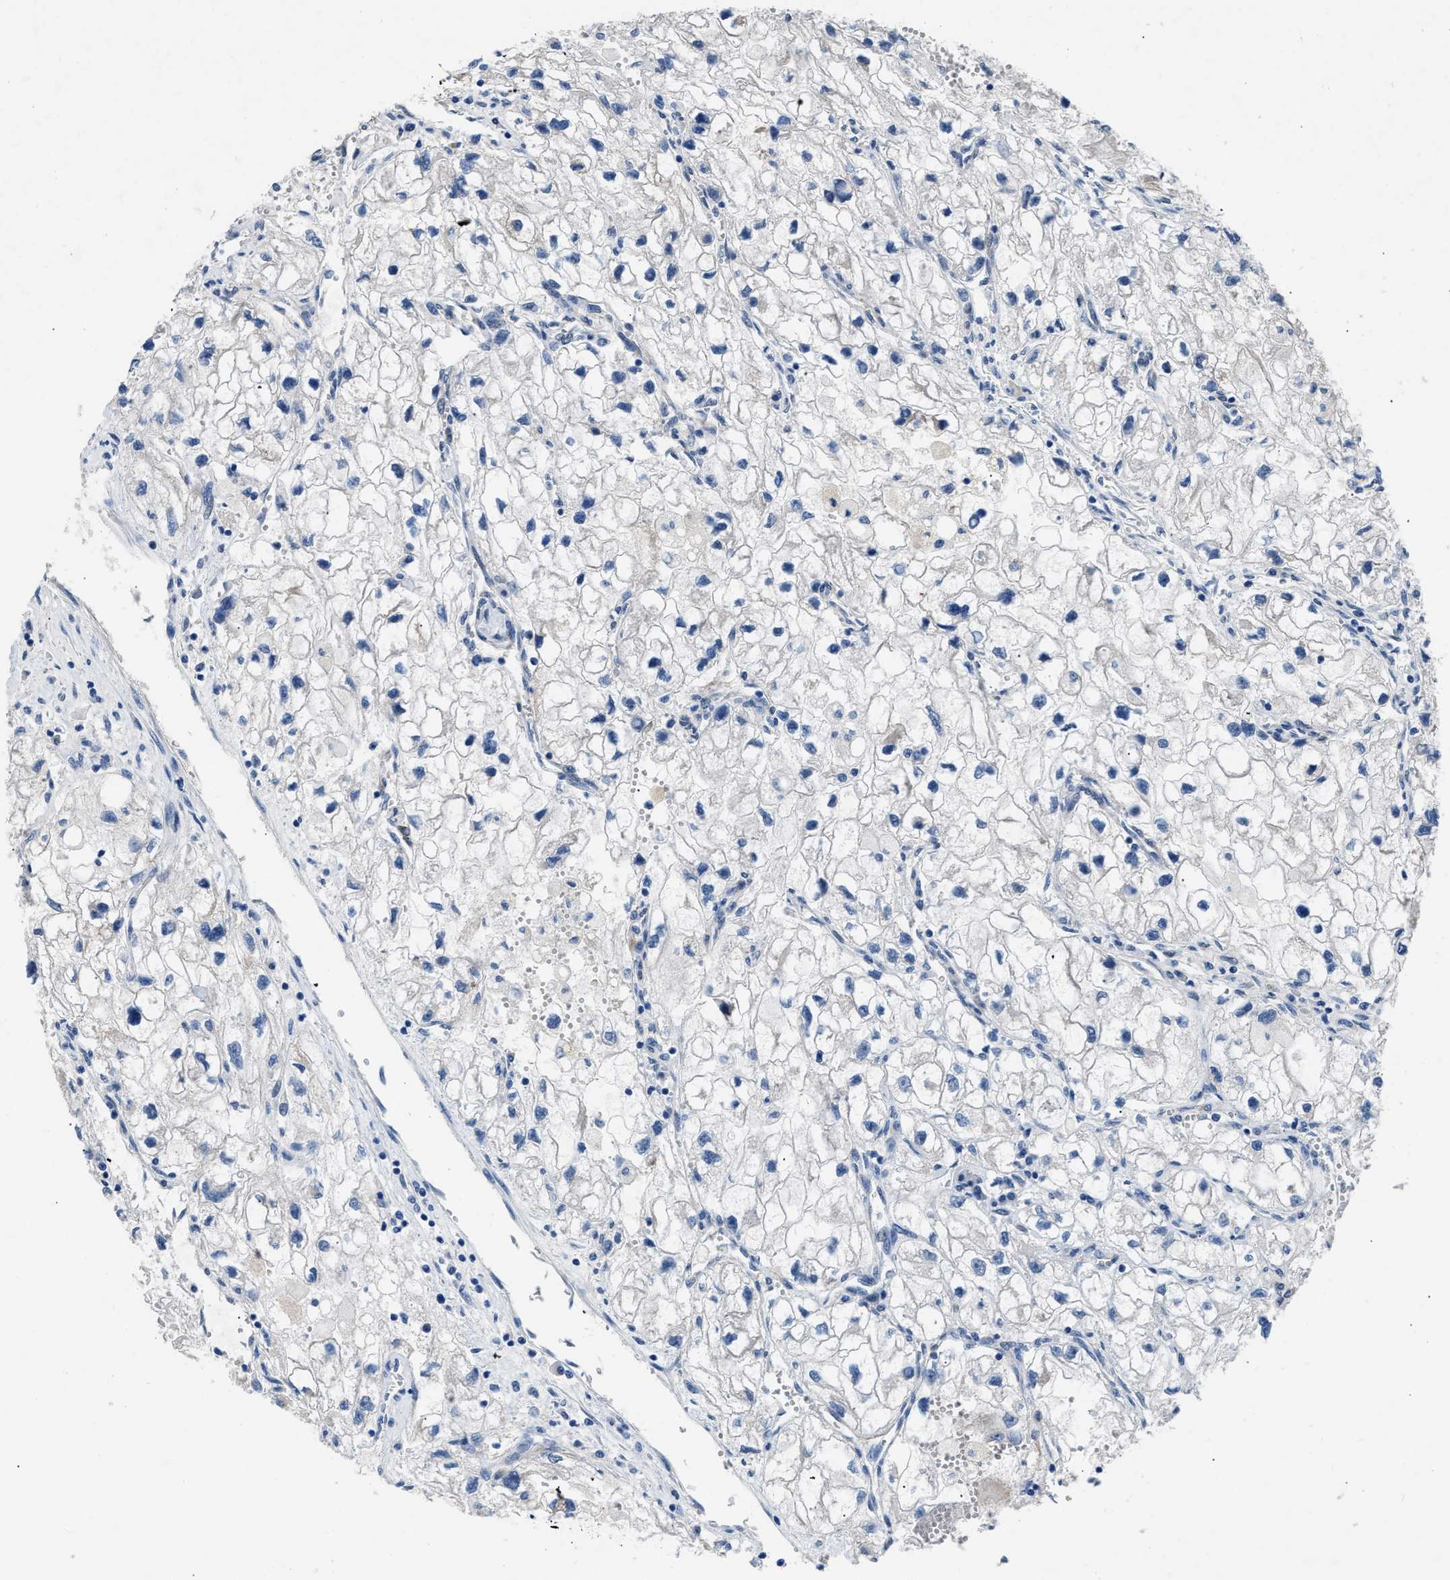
{"staining": {"intensity": "negative", "quantity": "none", "location": "none"}, "tissue": "renal cancer", "cell_type": "Tumor cells", "image_type": "cancer", "snomed": [{"axis": "morphology", "description": "Adenocarcinoma, NOS"}, {"axis": "topography", "description": "Kidney"}], "caption": "Human adenocarcinoma (renal) stained for a protein using immunohistochemistry displays no staining in tumor cells.", "gene": "RBP1", "patient": {"sex": "female", "age": 70}}